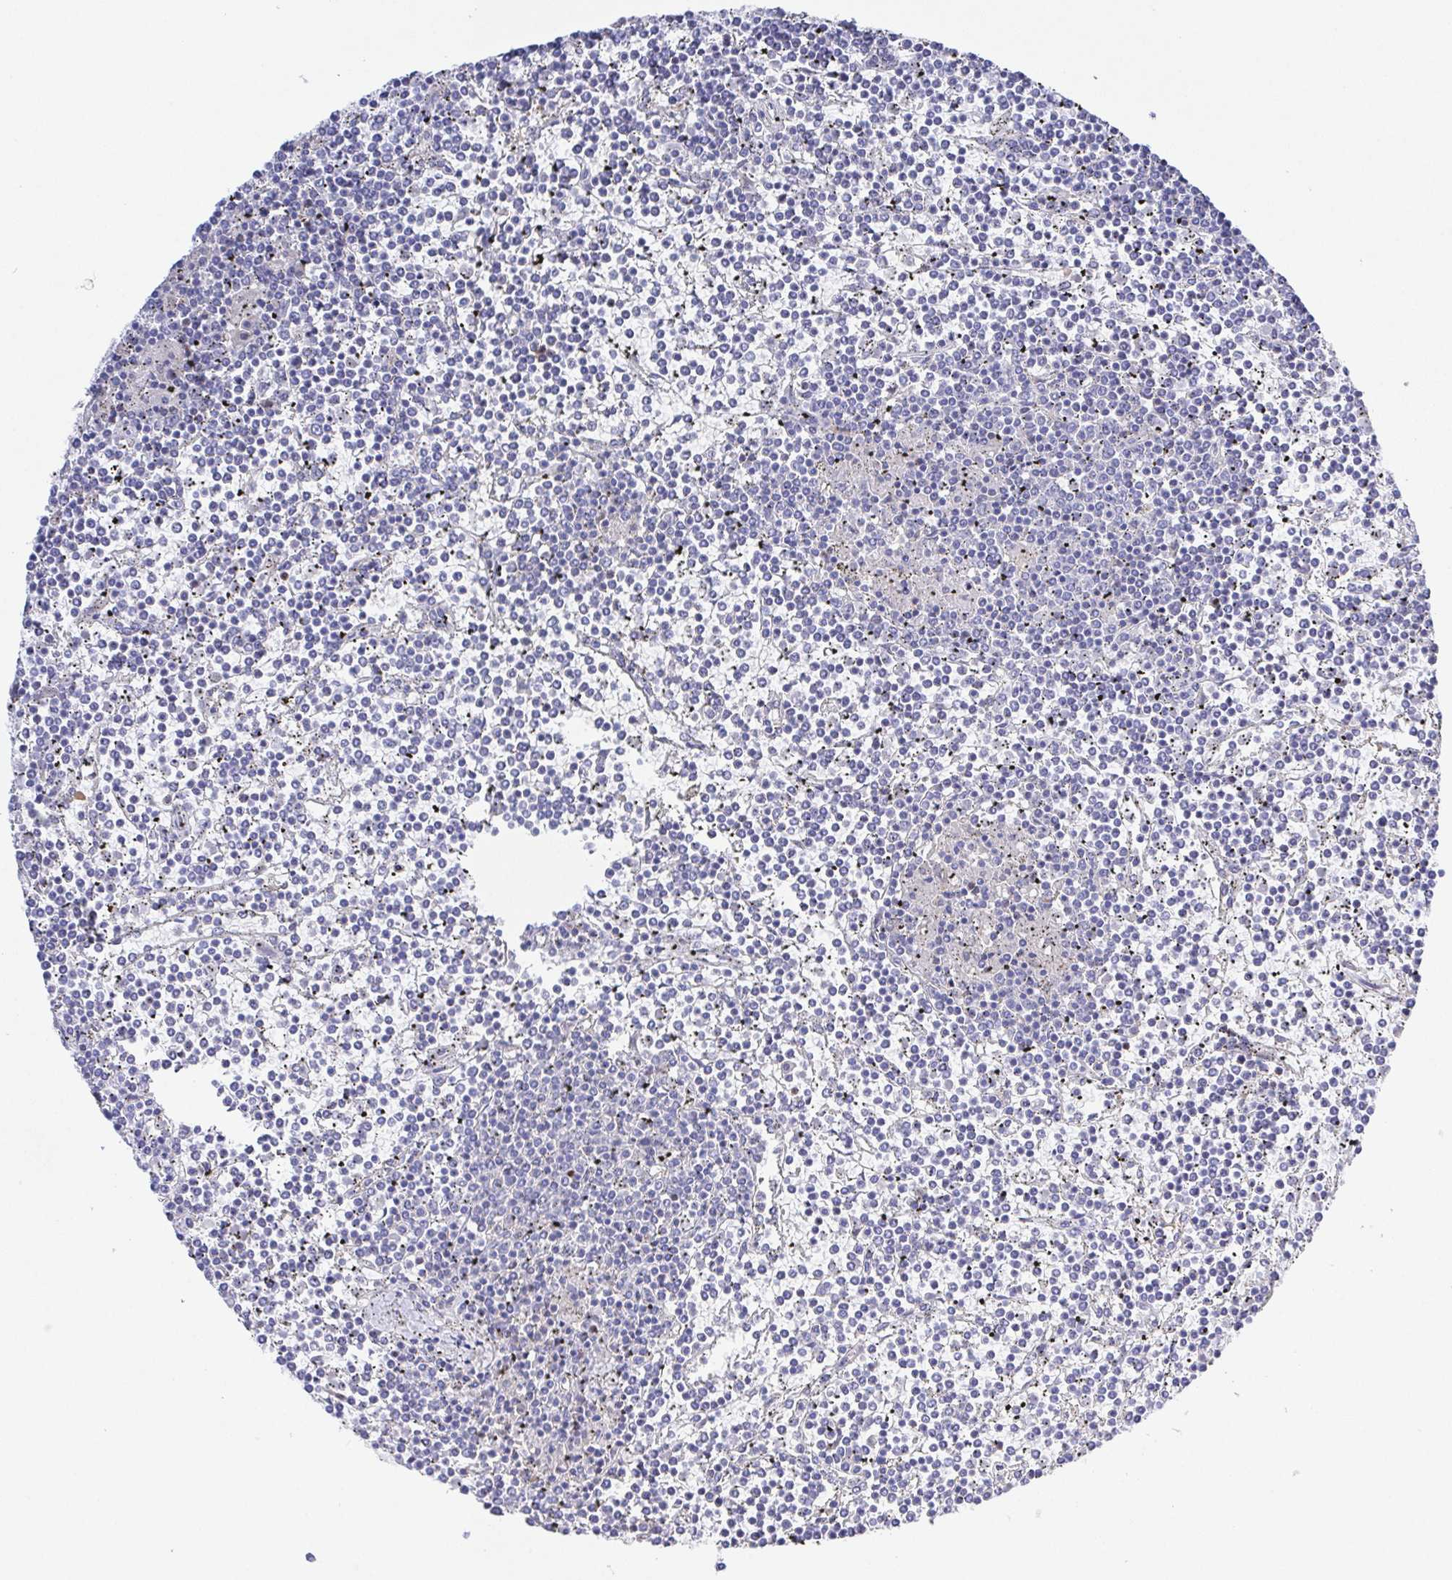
{"staining": {"intensity": "negative", "quantity": "none", "location": "none"}, "tissue": "lymphoma", "cell_type": "Tumor cells", "image_type": "cancer", "snomed": [{"axis": "morphology", "description": "Malignant lymphoma, non-Hodgkin's type, Low grade"}, {"axis": "topography", "description": "Spleen"}], "caption": "DAB immunohistochemical staining of malignant lymphoma, non-Hodgkin's type (low-grade) demonstrates no significant expression in tumor cells.", "gene": "PRG3", "patient": {"sex": "female", "age": 19}}